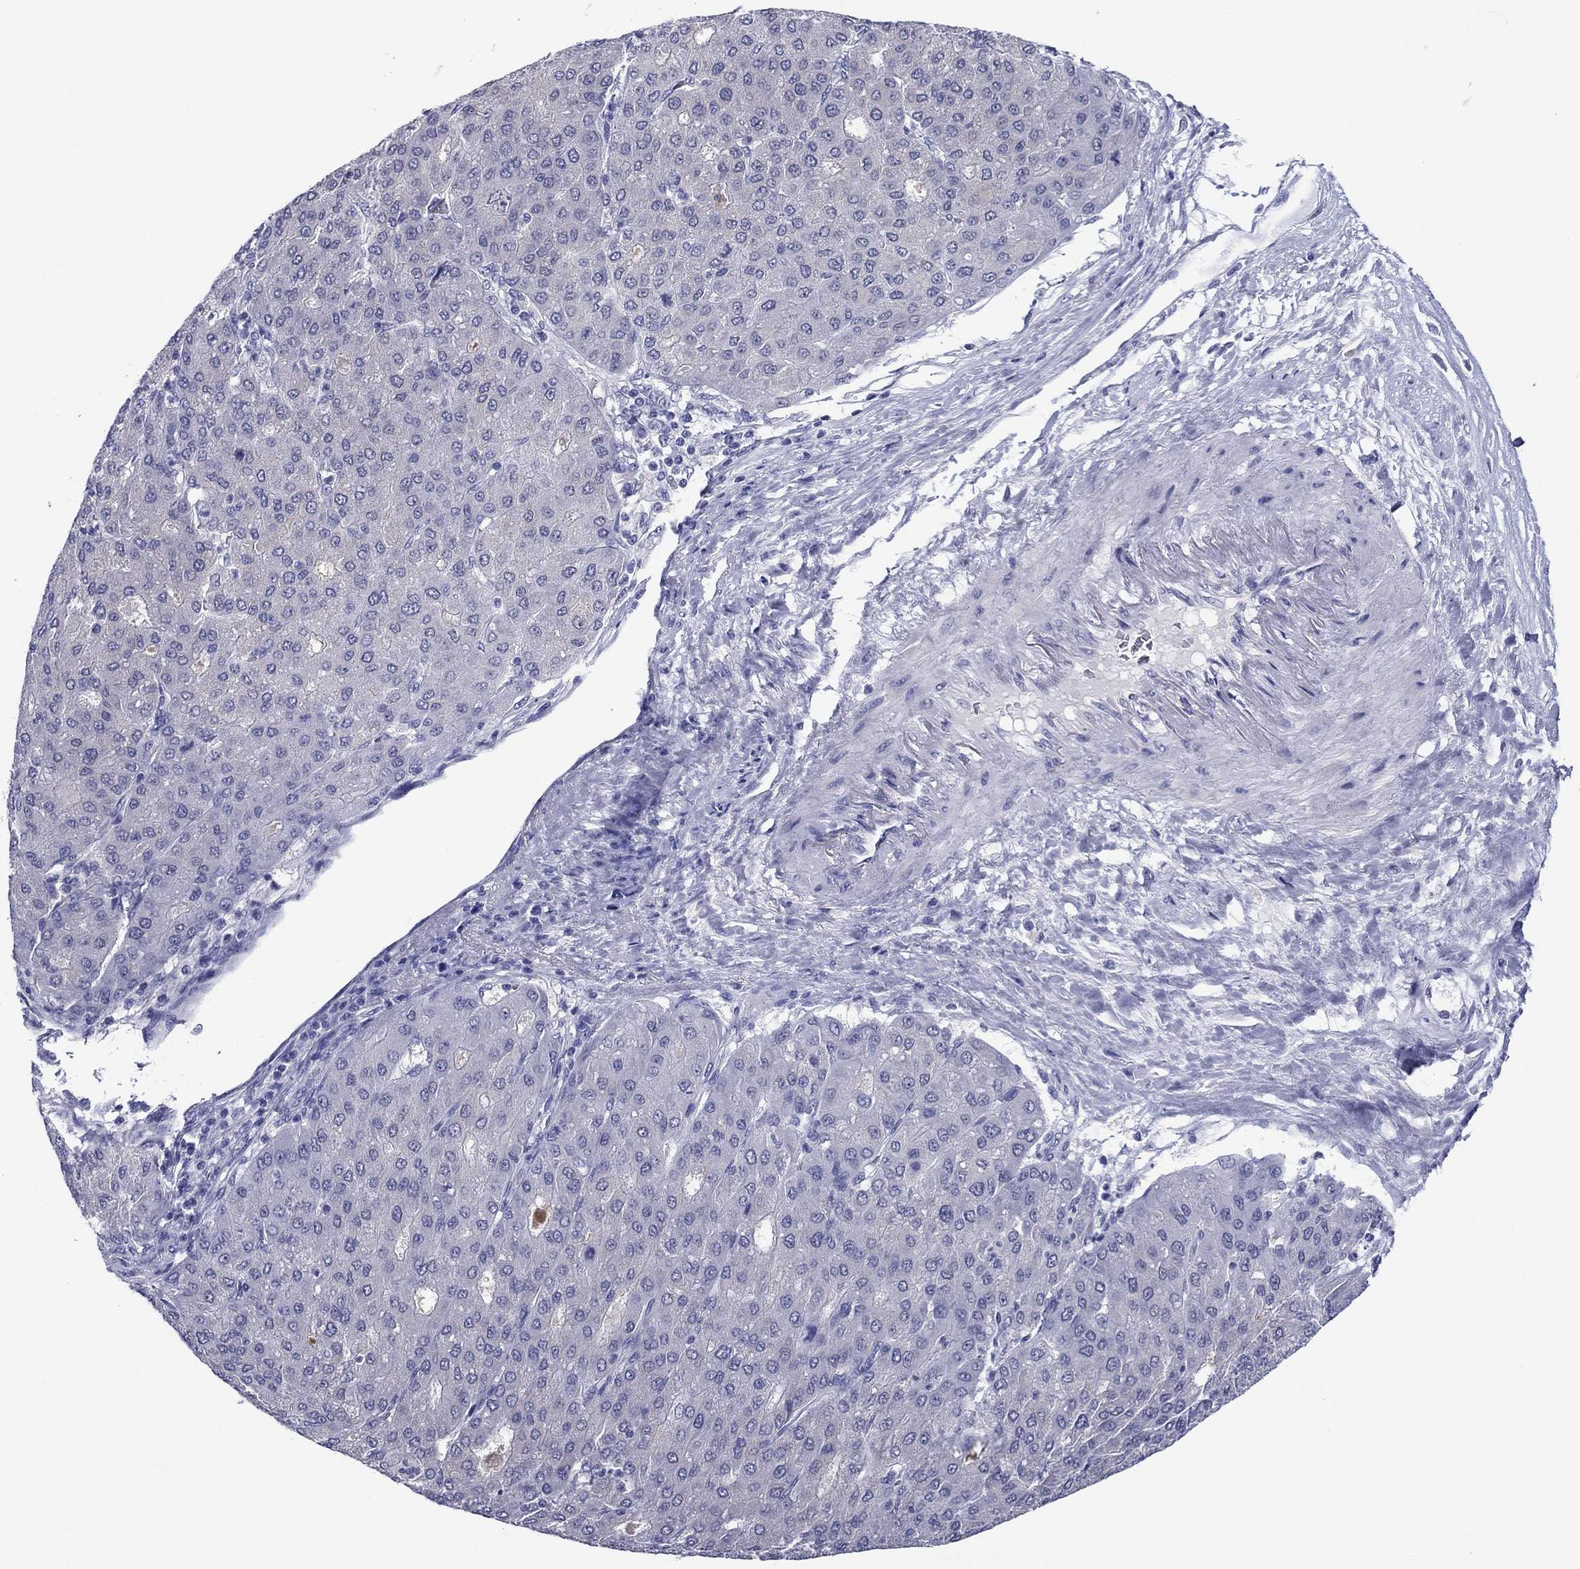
{"staining": {"intensity": "negative", "quantity": "none", "location": "none"}, "tissue": "liver cancer", "cell_type": "Tumor cells", "image_type": "cancer", "snomed": [{"axis": "morphology", "description": "Carcinoma, Hepatocellular, NOS"}, {"axis": "topography", "description": "Liver"}], "caption": "Liver hepatocellular carcinoma stained for a protein using IHC demonstrates no staining tumor cells.", "gene": "TCFL5", "patient": {"sex": "male", "age": 65}}